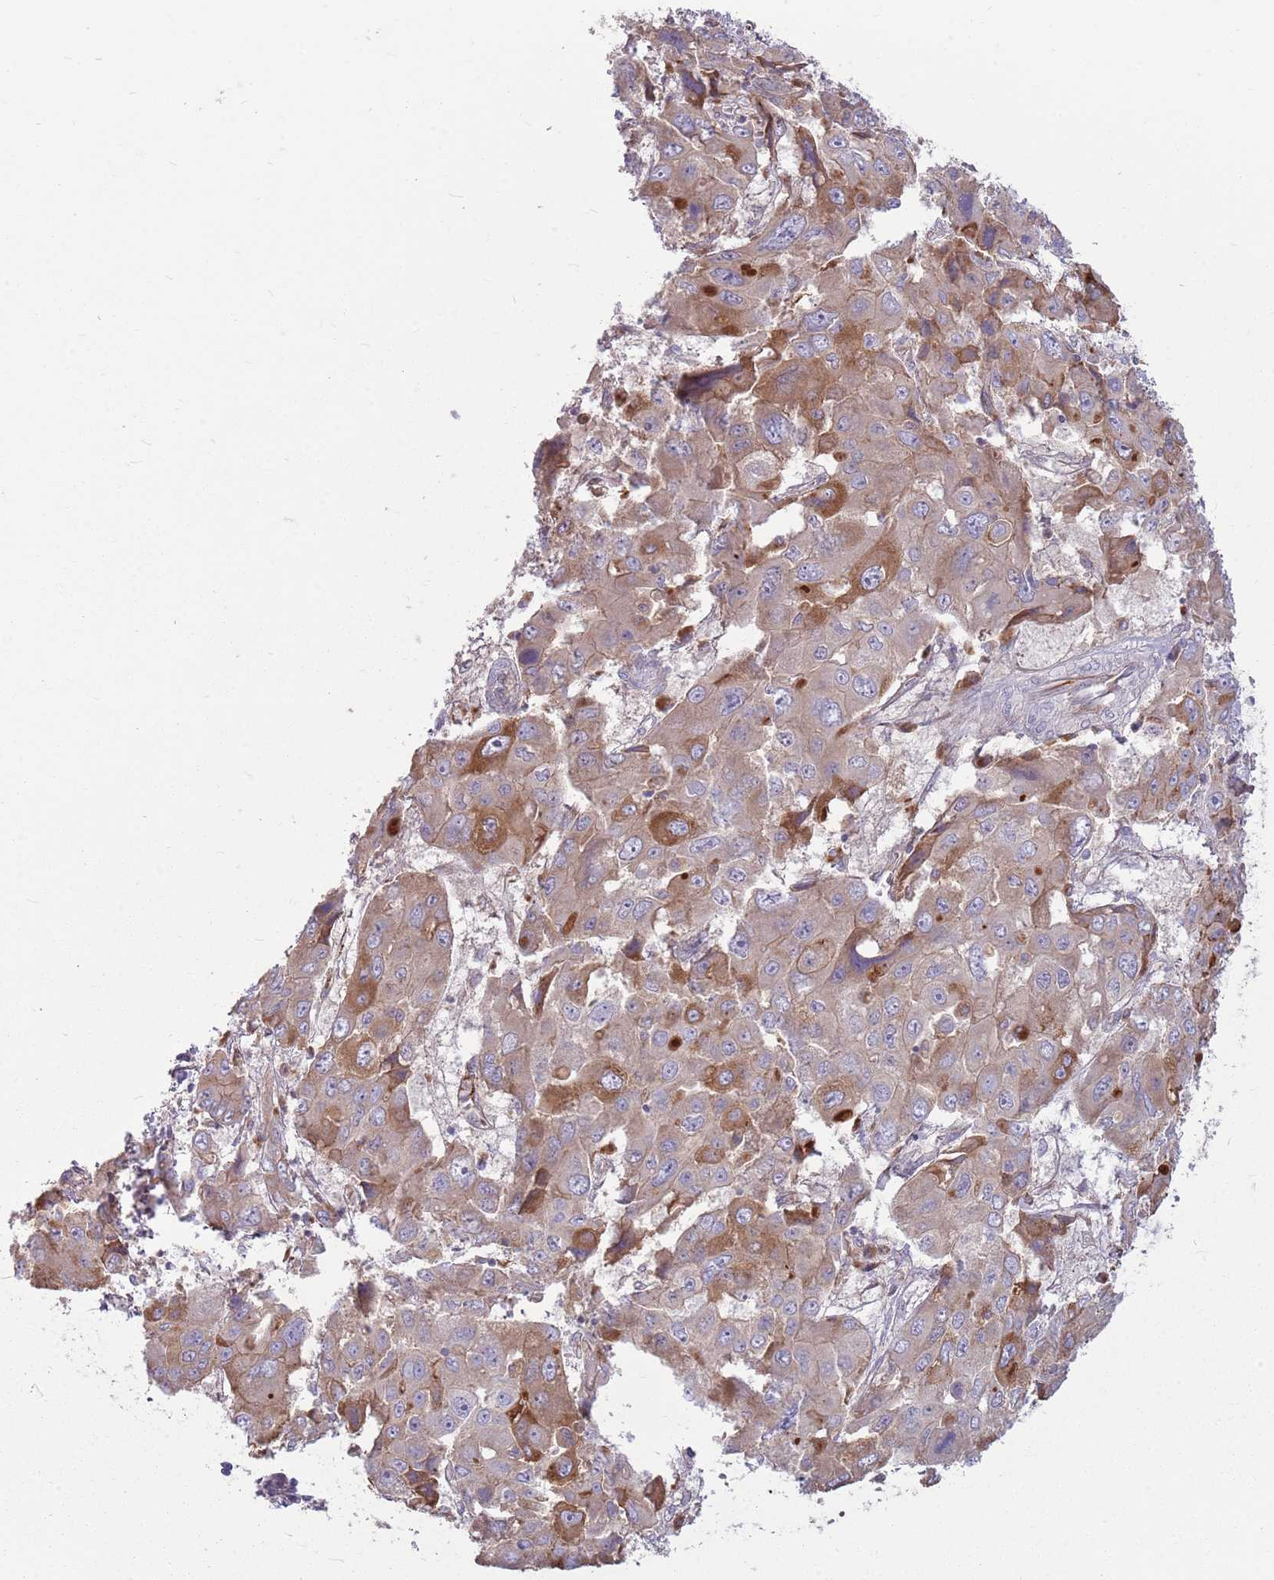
{"staining": {"intensity": "moderate", "quantity": ">75%", "location": "cytoplasmic/membranous"}, "tissue": "liver cancer", "cell_type": "Tumor cells", "image_type": "cancer", "snomed": [{"axis": "morphology", "description": "Cholangiocarcinoma"}, {"axis": "topography", "description": "Liver"}], "caption": "Approximately >75% of tumor cells in human liver cancer (cholangiocarcinoma) show moderate cytoplasmic/membranous protein positivity as visualized by brown immunohistochemical staining.", "gene": "PPP1R27", "patient": {"sex": "male", "age": 67}}